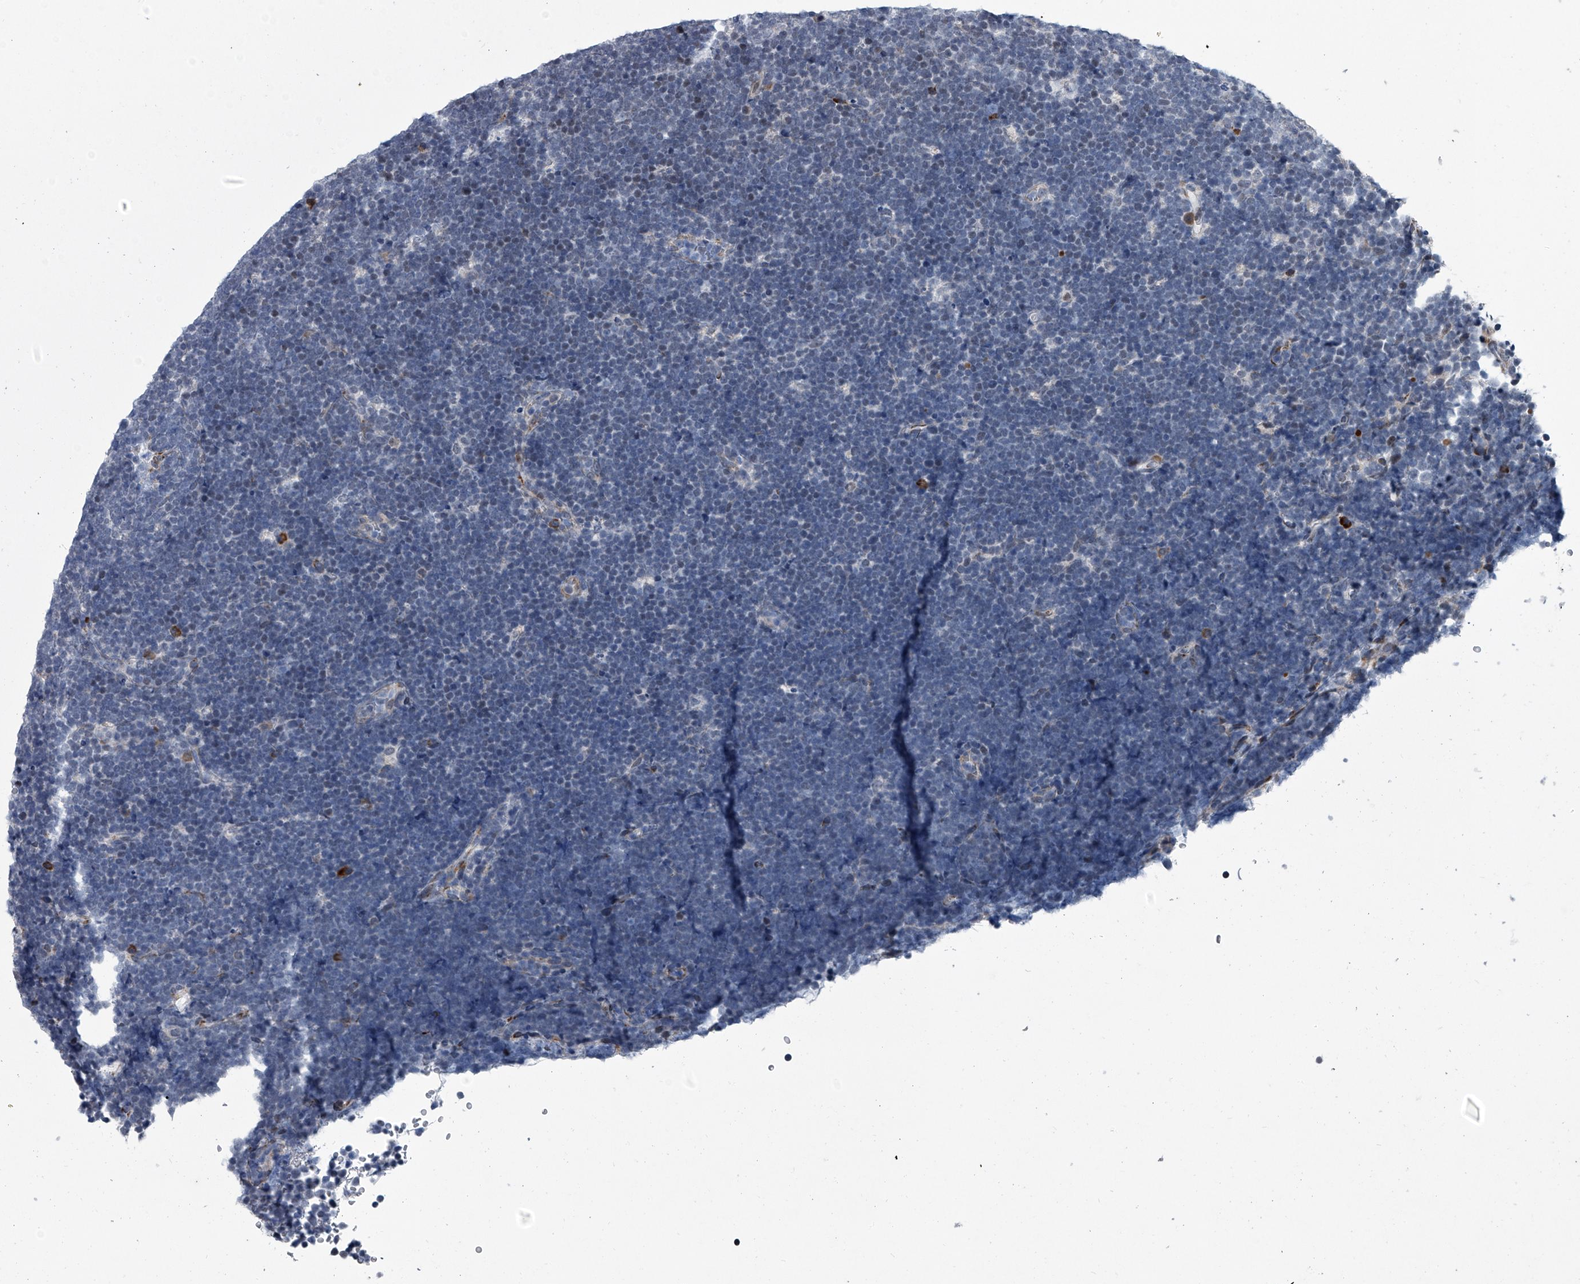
{"staining": {"intensity": "negative", "quantity": "none", "location": "none"}, "tissue": "lymphoma", "cell_type": "Tumor cells", "image_type": "cancer", "snomed": [{"axis": "morphology", "description": "Malignant lymphoma, non-Hodgkin's type, High grade"}, {"axis": "topography", "description": "Lymph node"}], "caption": "Immunohistochemistry of high-grade malignant lymphoma, non-Hodgkin's type displays no staining in tumor cells.", "gene": "PPP2R5D", "patient": {"sex": "male", "age": 13}}